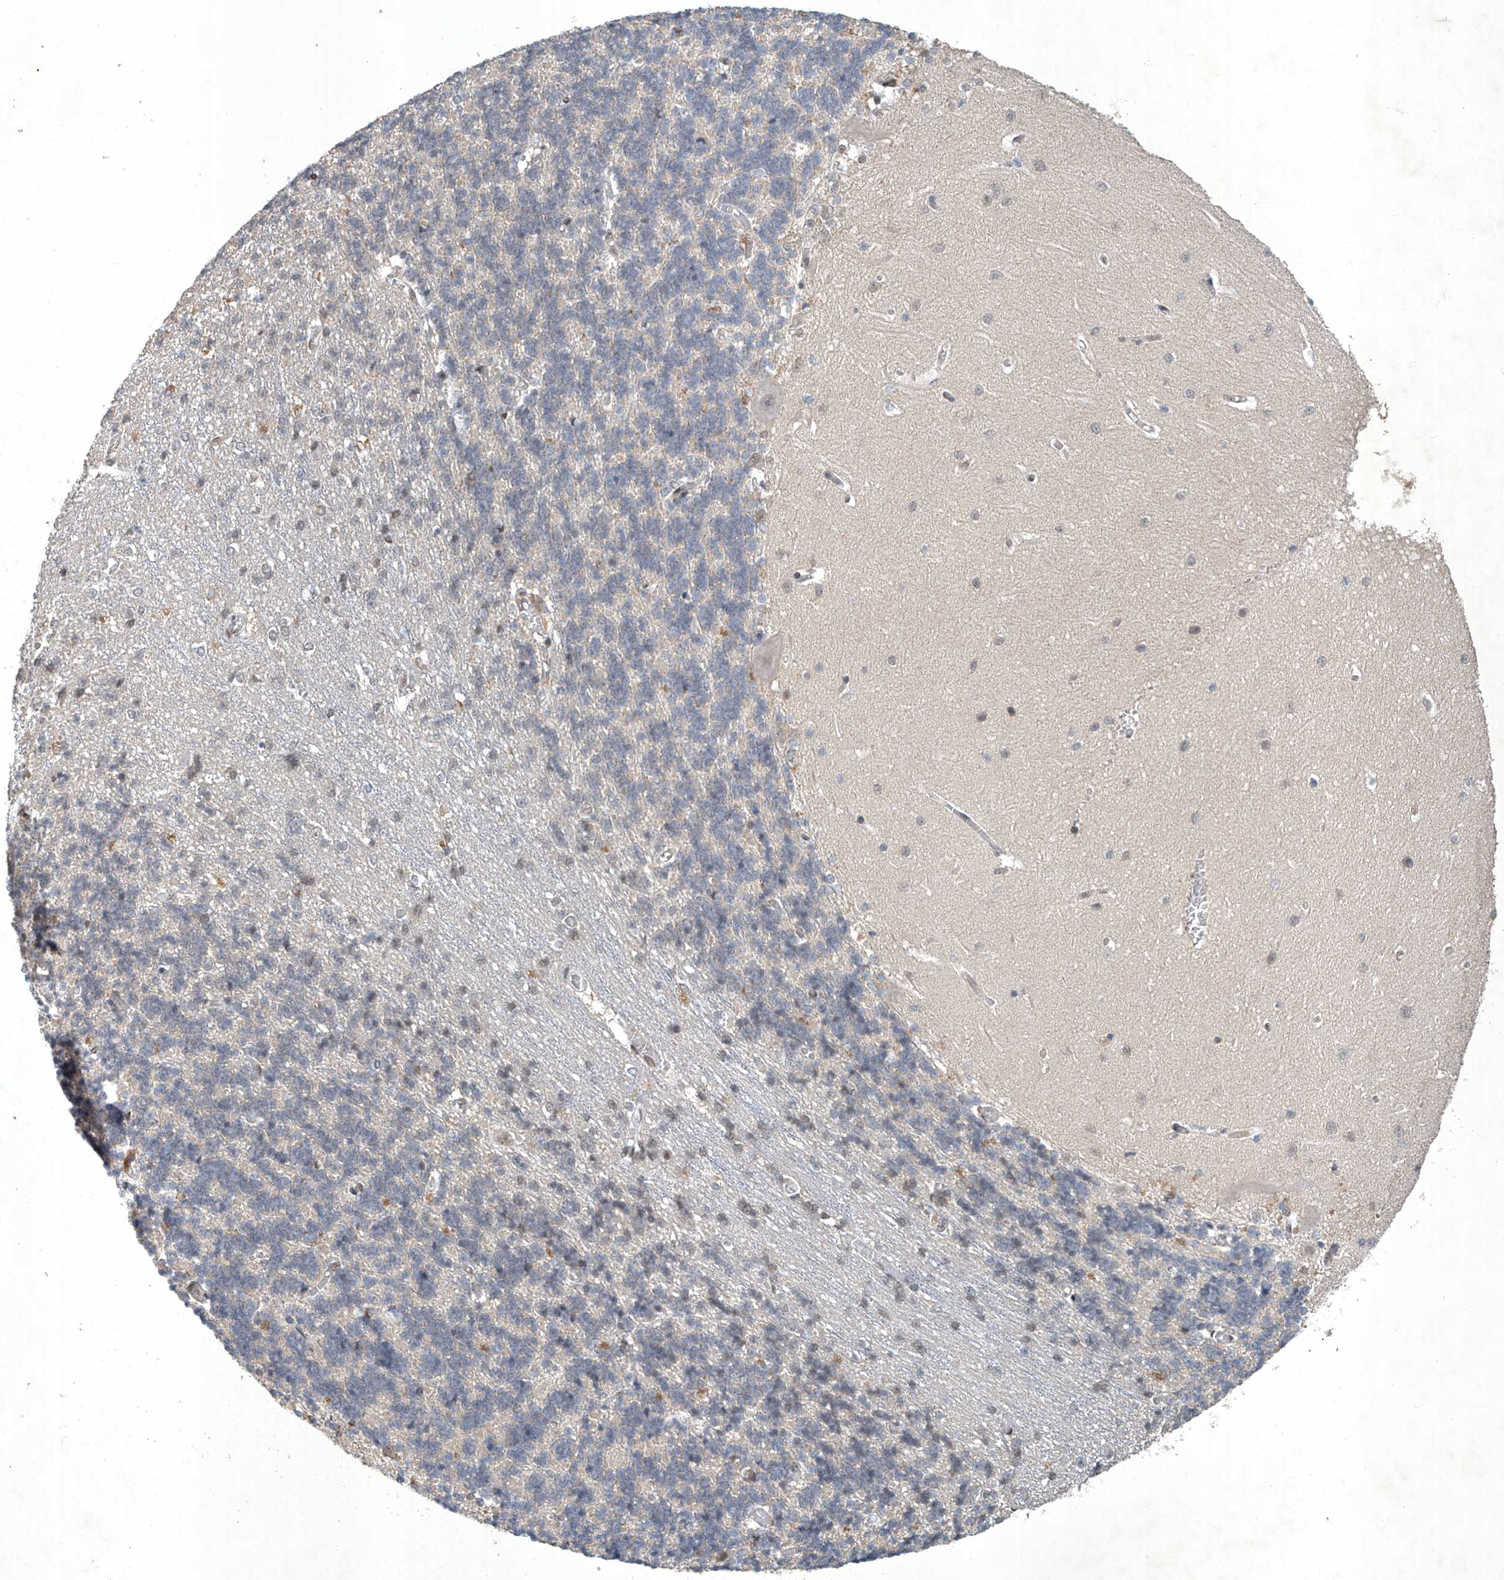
{"staining": {"intensity": "negative", "quantity": "none", "location": "none"}, "tissue": "cerebellum", "cell_type": "Cells in granular layer", "image_type": "normal", "snomed": [{"axis": "morphology", "description": "Normal tissue, NOS"}, {"axis": "topography", "description": "Cerebellum"}], "caption": "High magnification brightfield microscopy of unremarkable cerebellum stained with DAB (3,3'-diaminobenzidine) (brown) and counterstained with hematoxylin (blue): cells in granular layer show no significant staining. (DAB (3,3'-diaminobenzidine) immunohistochemistry, high magnification).", "gene": "TAF8", "patient": {"sex": "male", "age": 37}}